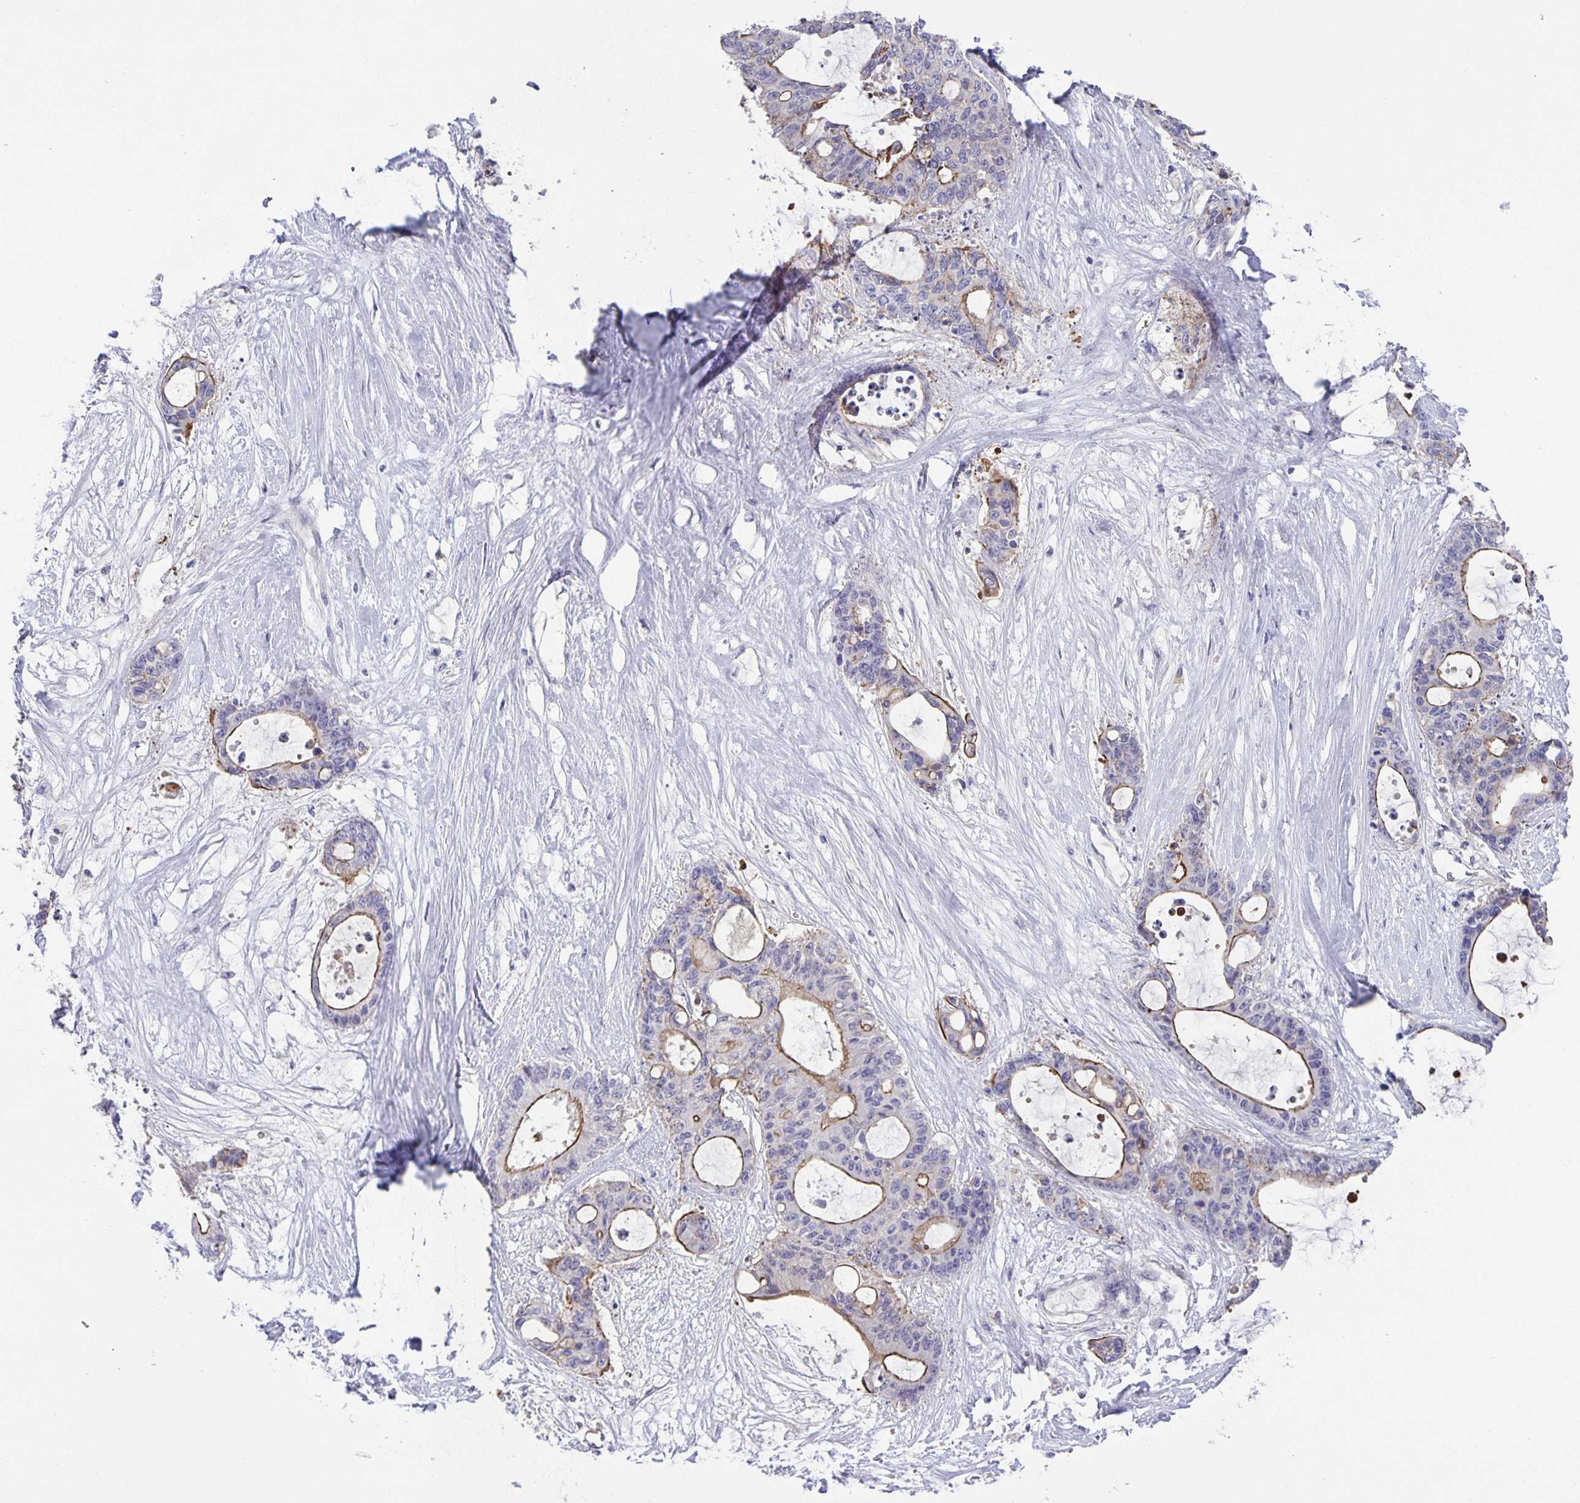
{"staining": {"intensity": "moderate", "quantity": "<25%", "location": "cytoplasmic/membranous"}, "tissue": "liver cancer", "cell_type": "Tumor cells", "image_type": "cancer", "snomed": [{"axis": "morphology", "description": "Normal tissue, NOS"}, {"axis": "morphology", "description": "Cholangiocarcinoma"}, {"axis": "topography", "description": "Liver"}, {"axis": "topography", "description": "Peripheral nerve tissue"}], "caption": "Immunohistochemistry (IHC) staining of liver cholangiocarcinoma, which shows low levels of moderate cytoplasmic/membranous expression in about <25% of tumor cells indicating moderate cytoplasmic/membranous protein expression. The staining was performed using DAB (brown) for protein detection and nuclei were counterstained in hematoxylin (blue).", "gene": "PTPN3", "patient": {"sex": "female", "age": 73}}